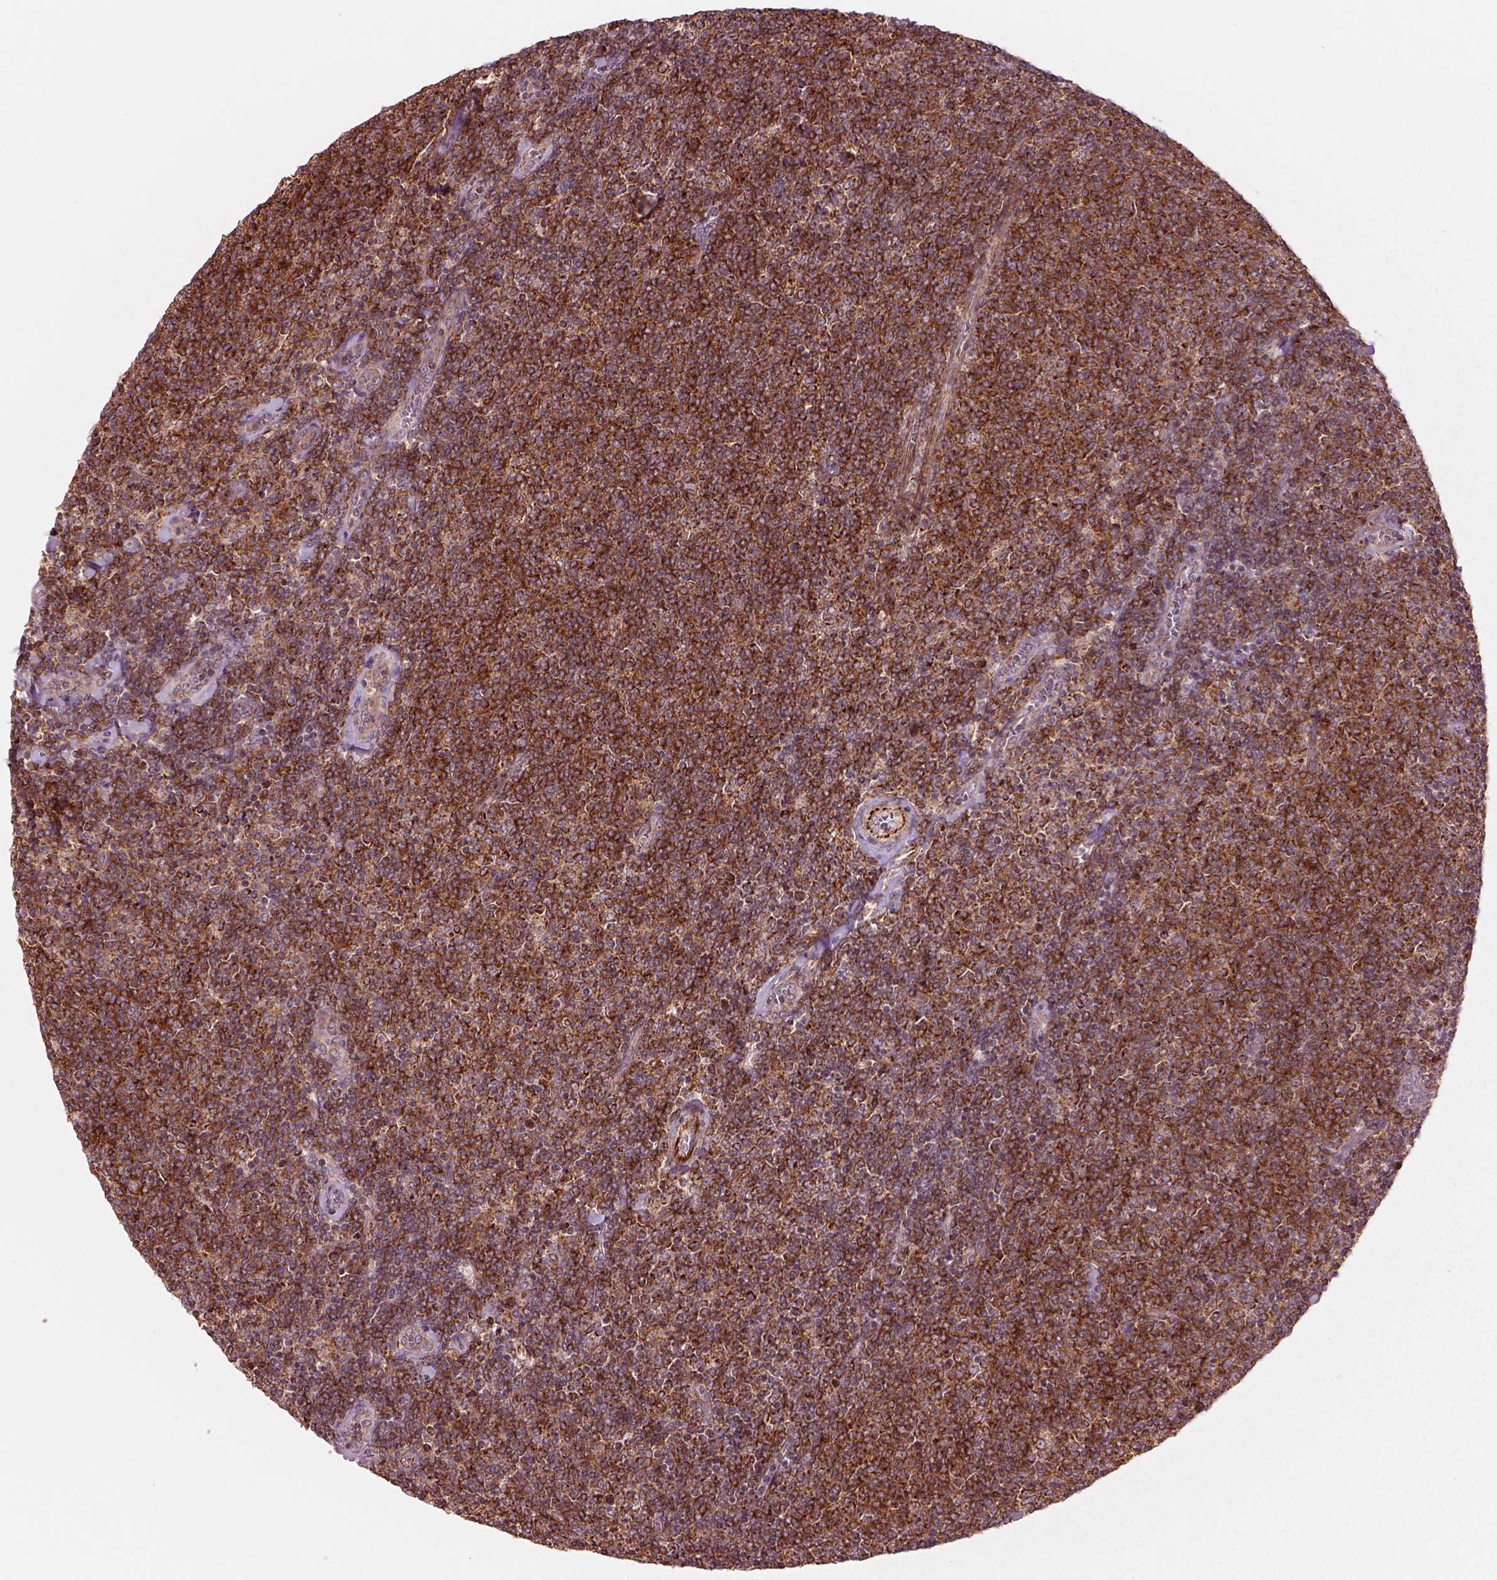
{"staining": {"intensity": "moderate", "quantity": ">75%", "location": "cytoplasmic/membranous"}, "tissue": "lymphoma", "cell_type": "Tumor cells", "image_type": "cancer", "snomed": [{"axis": "morphology", "description": "Malignant lymphoma, non-Hodgkin's type, Low grade"}, {"axis": "topography", "description": "Lymph node"}], "caption": "Lymphoma stained with DAB immunohistochemistry (IHC) exhibits medium levels of moderate cytoplasmic/membranous expression in approximately >75% of tumor cells.", "gene": "SLC25A5", "patient": {"sex": "male", "age": 52}}